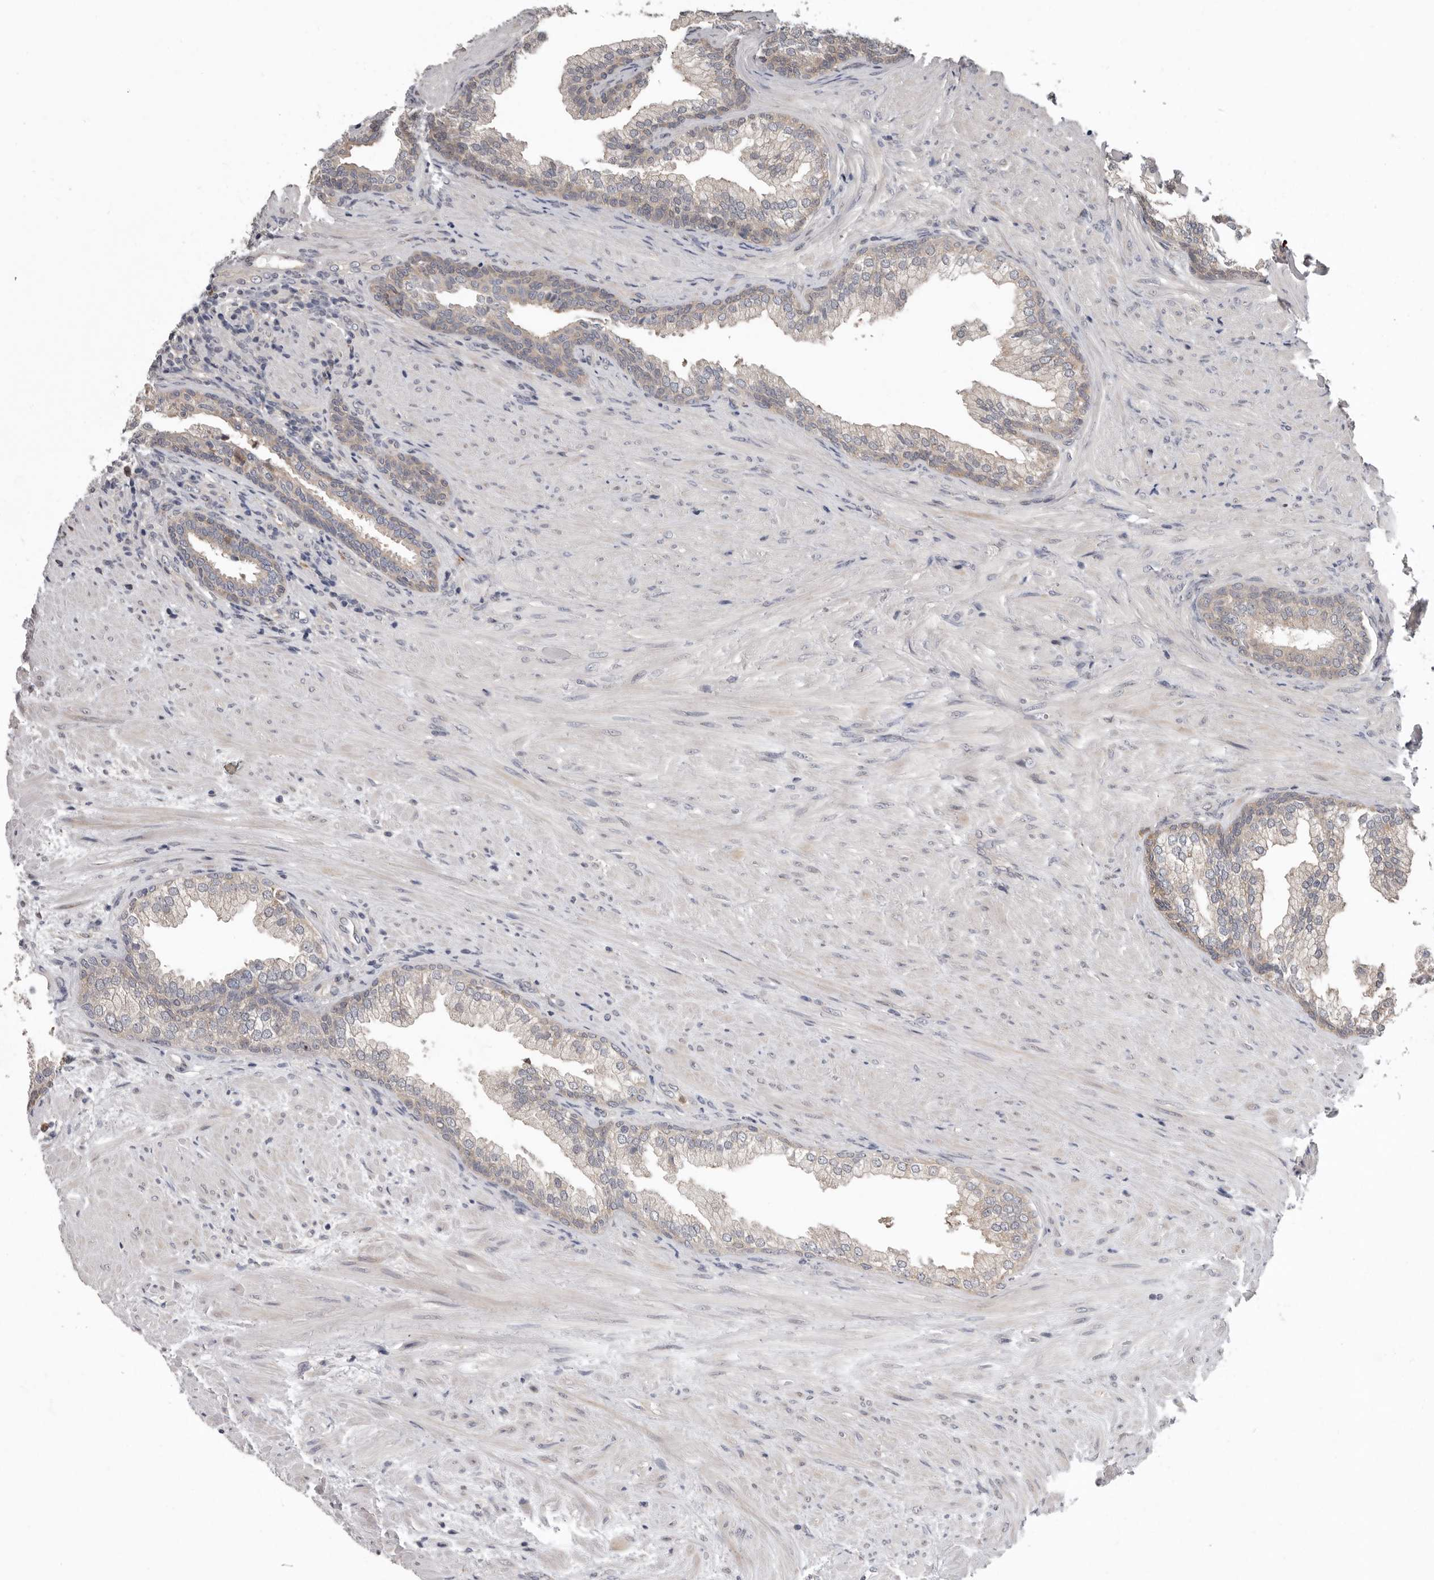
{"staining": {"intensity": "weak", "quantity": "25%-75%", "location": "cytoplasmic/membranous"}, "tissue": "prostate", "cell_type": "Glandular cells", "image_type": "normal", "snomed": [{"axis": "morphology", "description": "Normal tissue, NOS"}, {"axis": "topography", "description": "Prostate"}], "caption": "Protein expression analysis of benign prostate displays weak cytoplasmic/membranous expression in about 25%-75% of glandular cells.", "gene": "RALGPS2", "patient": {"sex": "male", "age": 76}}